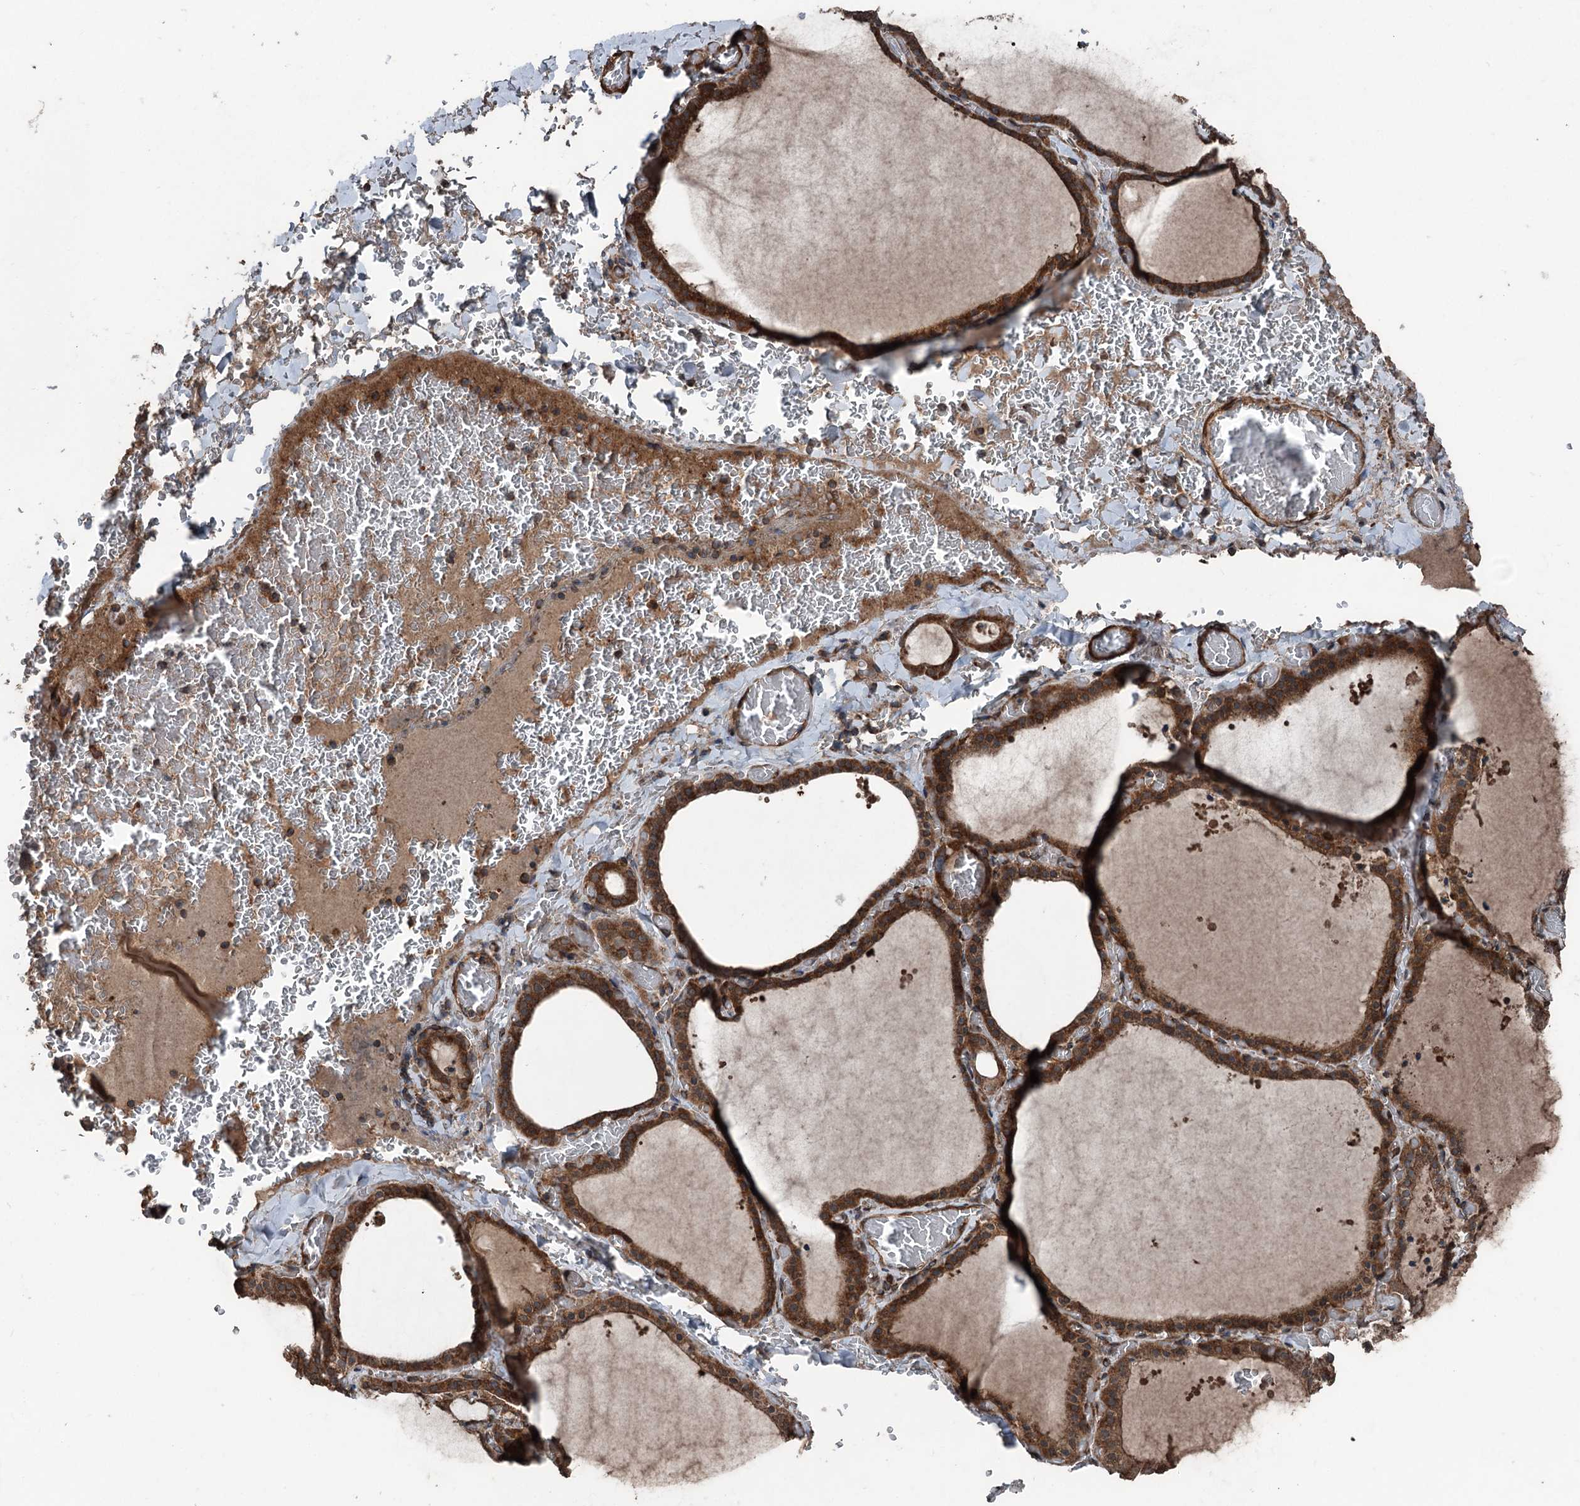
{"staining": {"intensity": "strong", "quantity": ">75%", "location": "cytoplasmic/membranous"}, "tissue": "thyroid gland", "cell_type": "Glandular cells", "image_type": "normal", "snomed": [{"axis": "morphology", "description": "Normal tissue, NOS"}, {"axis": "topography", "description": "Thyroid gland"}], "caption": "Immunohistochemistry (IHC) (DAB (3,3'-diaminobenzidine)) staining of normal human thyroid gland exhibits strong cytoplasmic/membranous protein expression in about >75% of glandular cells.", "gene": "RNF214", "patient": {"sex": "female", "age": 39}}